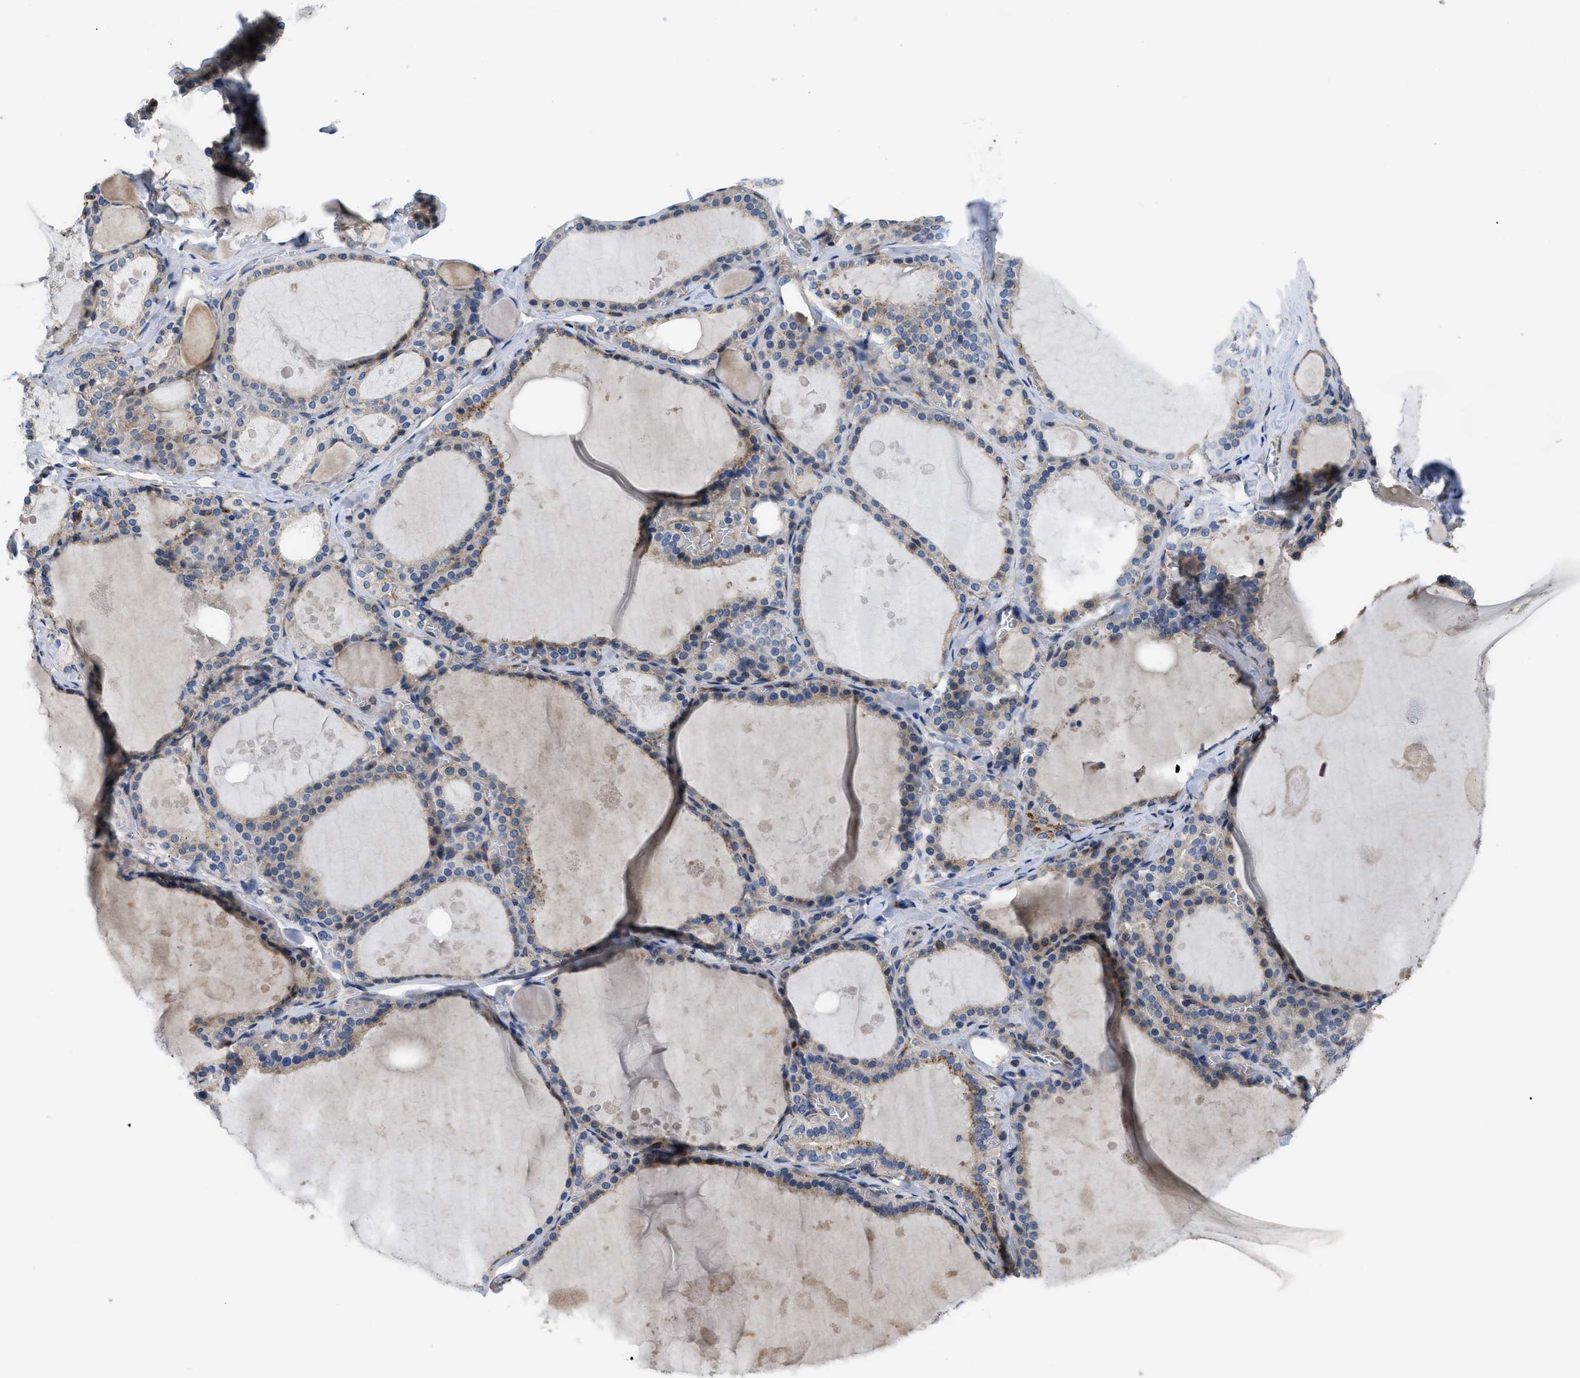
{"staining": {"intensity": "moderate", "quantity": "25%-75%", "location": "cytoplasmic/membranous"}, "tissue": "thyroid gland", "cell_type": "Glandular cells", "image_type": "normal", "snomed": [{"axis": "morphology", "description": "Normal tissue, NOS"}, {"axis": "topography", "description": "Thyroid gland"}], "caption": "Brown immunohistochemical staining in normal human thyroid gland displays moderate cytoplasmic/membranous positivity in about 25%-75% of glandular cells. (DAB IHC with brightfield microscopy, high magnification).", "gene": "SQLE", "patient": {"sex": "male", "age": 56}}